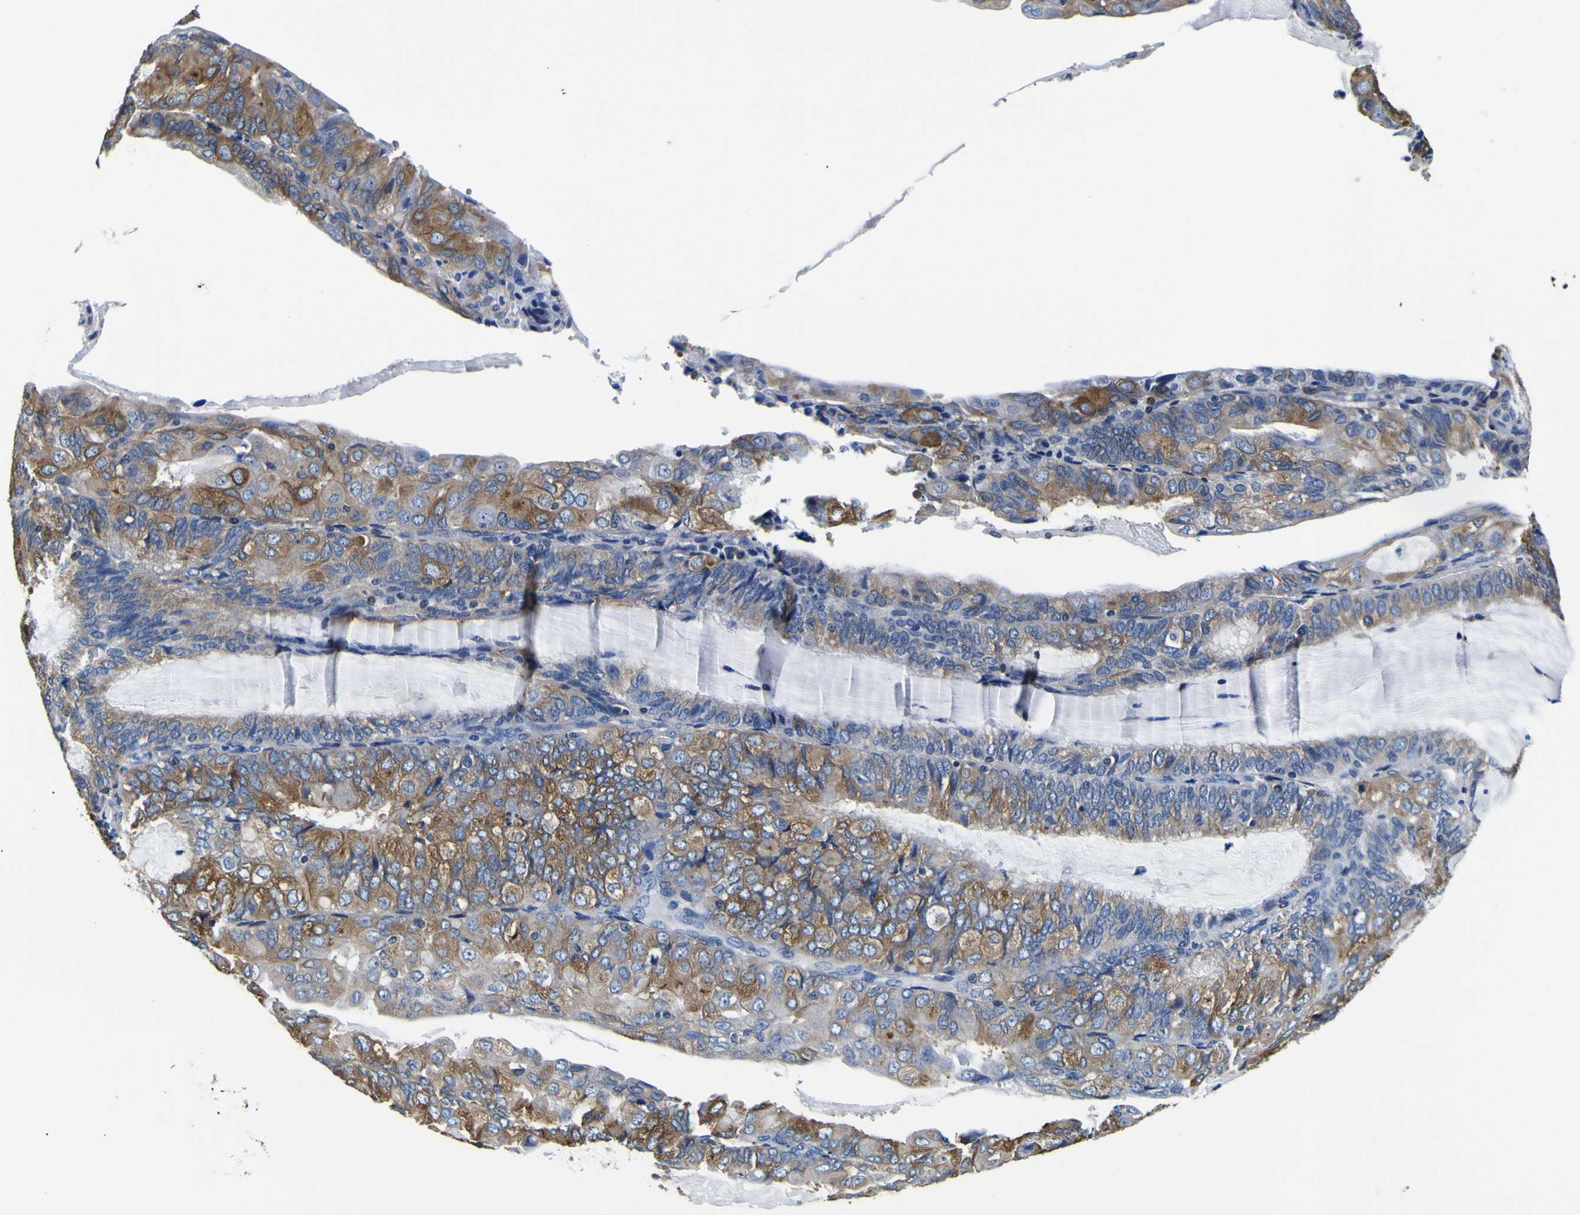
{"staining": {"intensity": "moderate", "quantity": ">75%", "location": "cytoplasmic/membranous"}, "tissue": "endometrial cancer", "cell_type": "Tumor cells", "image_type": "cancer", "snomed": [{"axis": "morphology", "description": "Adenocarcinoma, NOS"}, {"axis": "topography", "description": "Endometrium"}], "caption": "High-power microscopy captured an immunohistochemistry photomicrograph of endometrial cancer (adenocarcinoma), revealing moderate cytoplasmic/membranous positivity in approximately >75% of tumor cells.", "gene": "TUBA1B", "patient": {"sex": "female", "age": 81}}